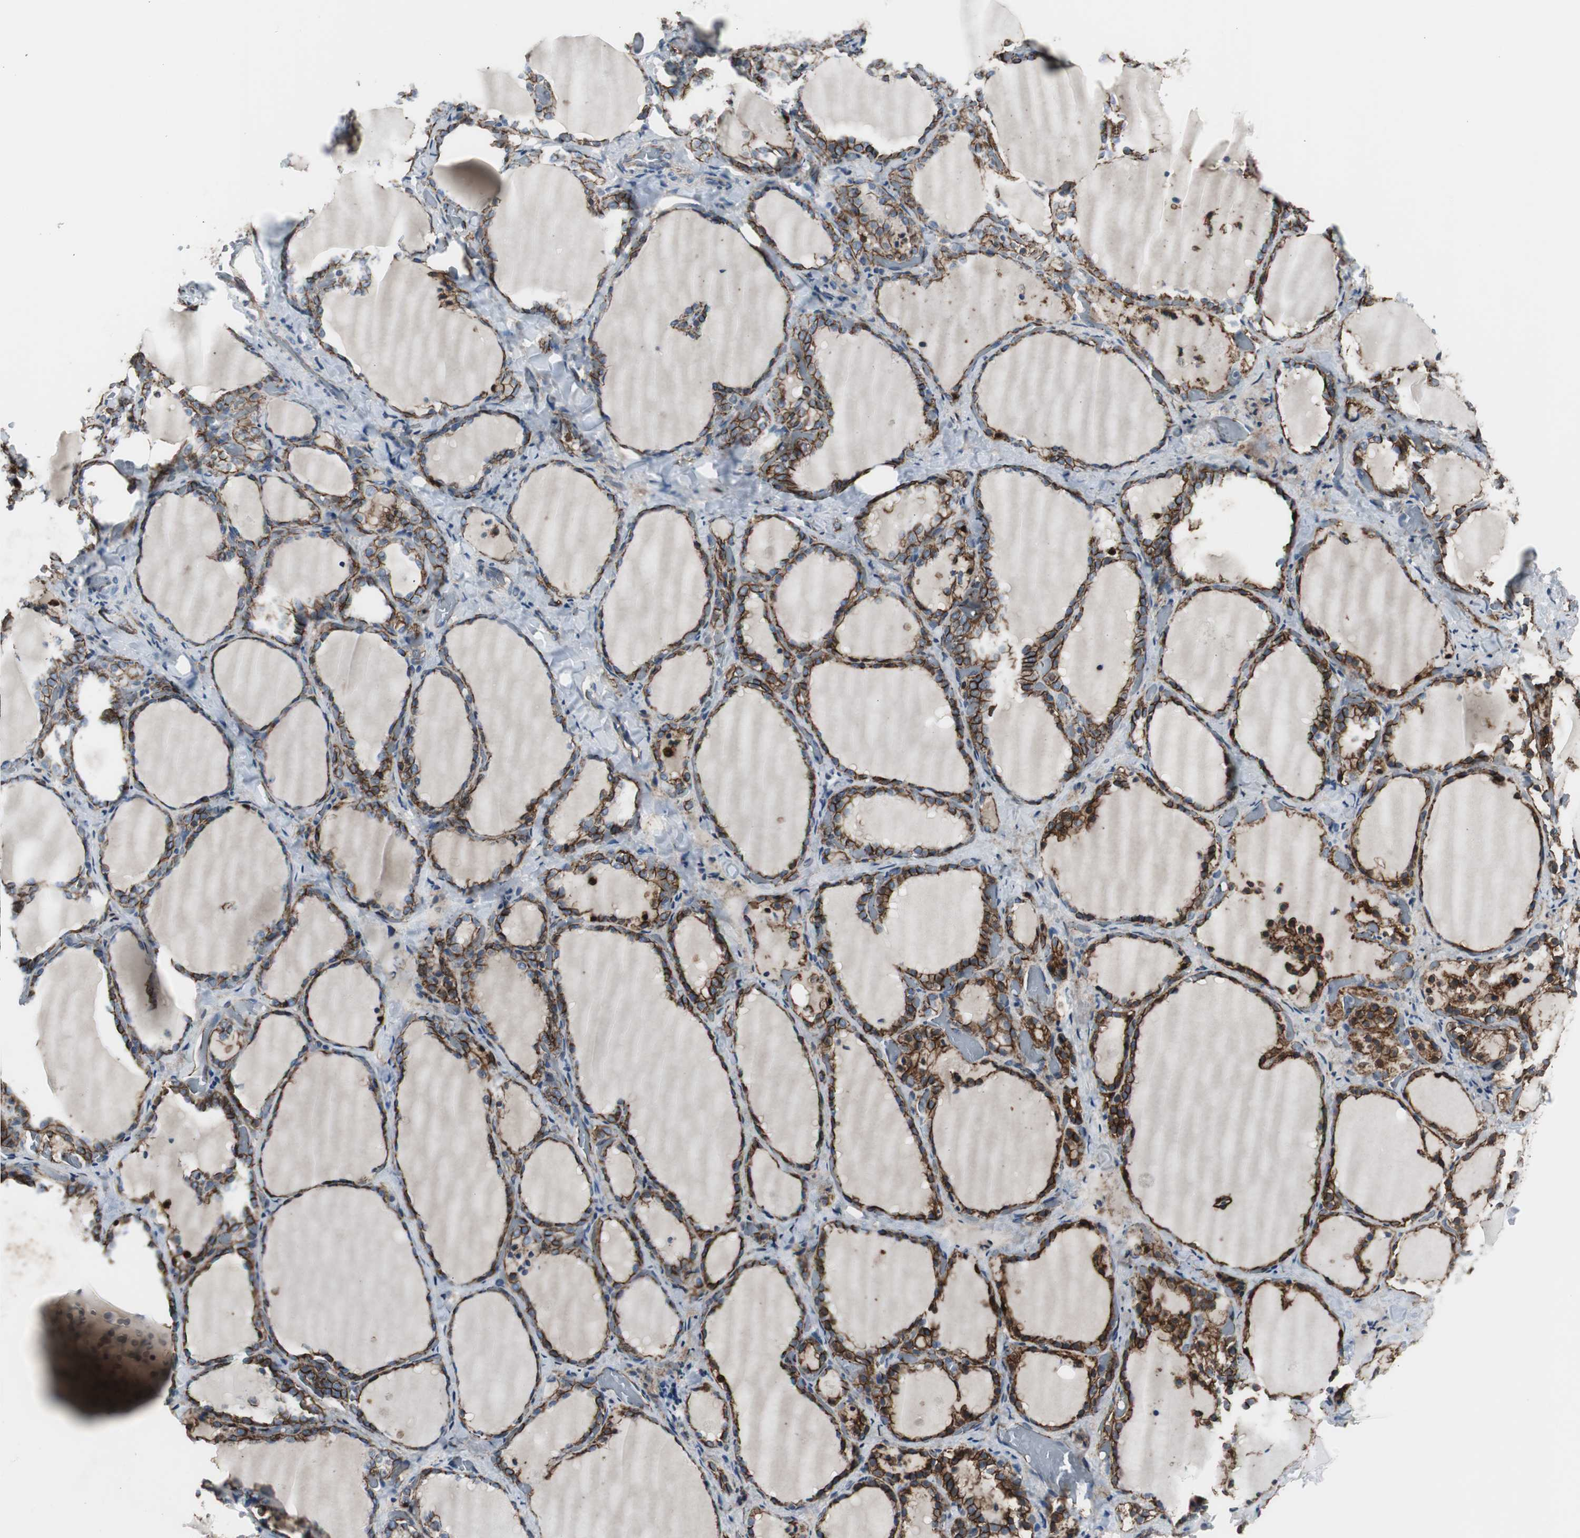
{"staining": {"intensity": "strong", "quantity": ">75%", "location": "cytoplasmic/membranous"}, "tissue": "thyroid gland", "cell_type": "Glandular cells", "image_type": "normal", "snomed": [{"axis": "morphology", "description": "Normal tissue, NOS"}, {"axis": "morphology", "description": "Papillary adenocarcinoma, NOS"}, {"axis": "topography", "description": "Thyroid gland"}], "caption": "Thyroid gland stained with a protein marker demonstrates strong staining in glandular cells.", "gene": "STXBP4", "patient": {"sex": "female", "age": 30}}